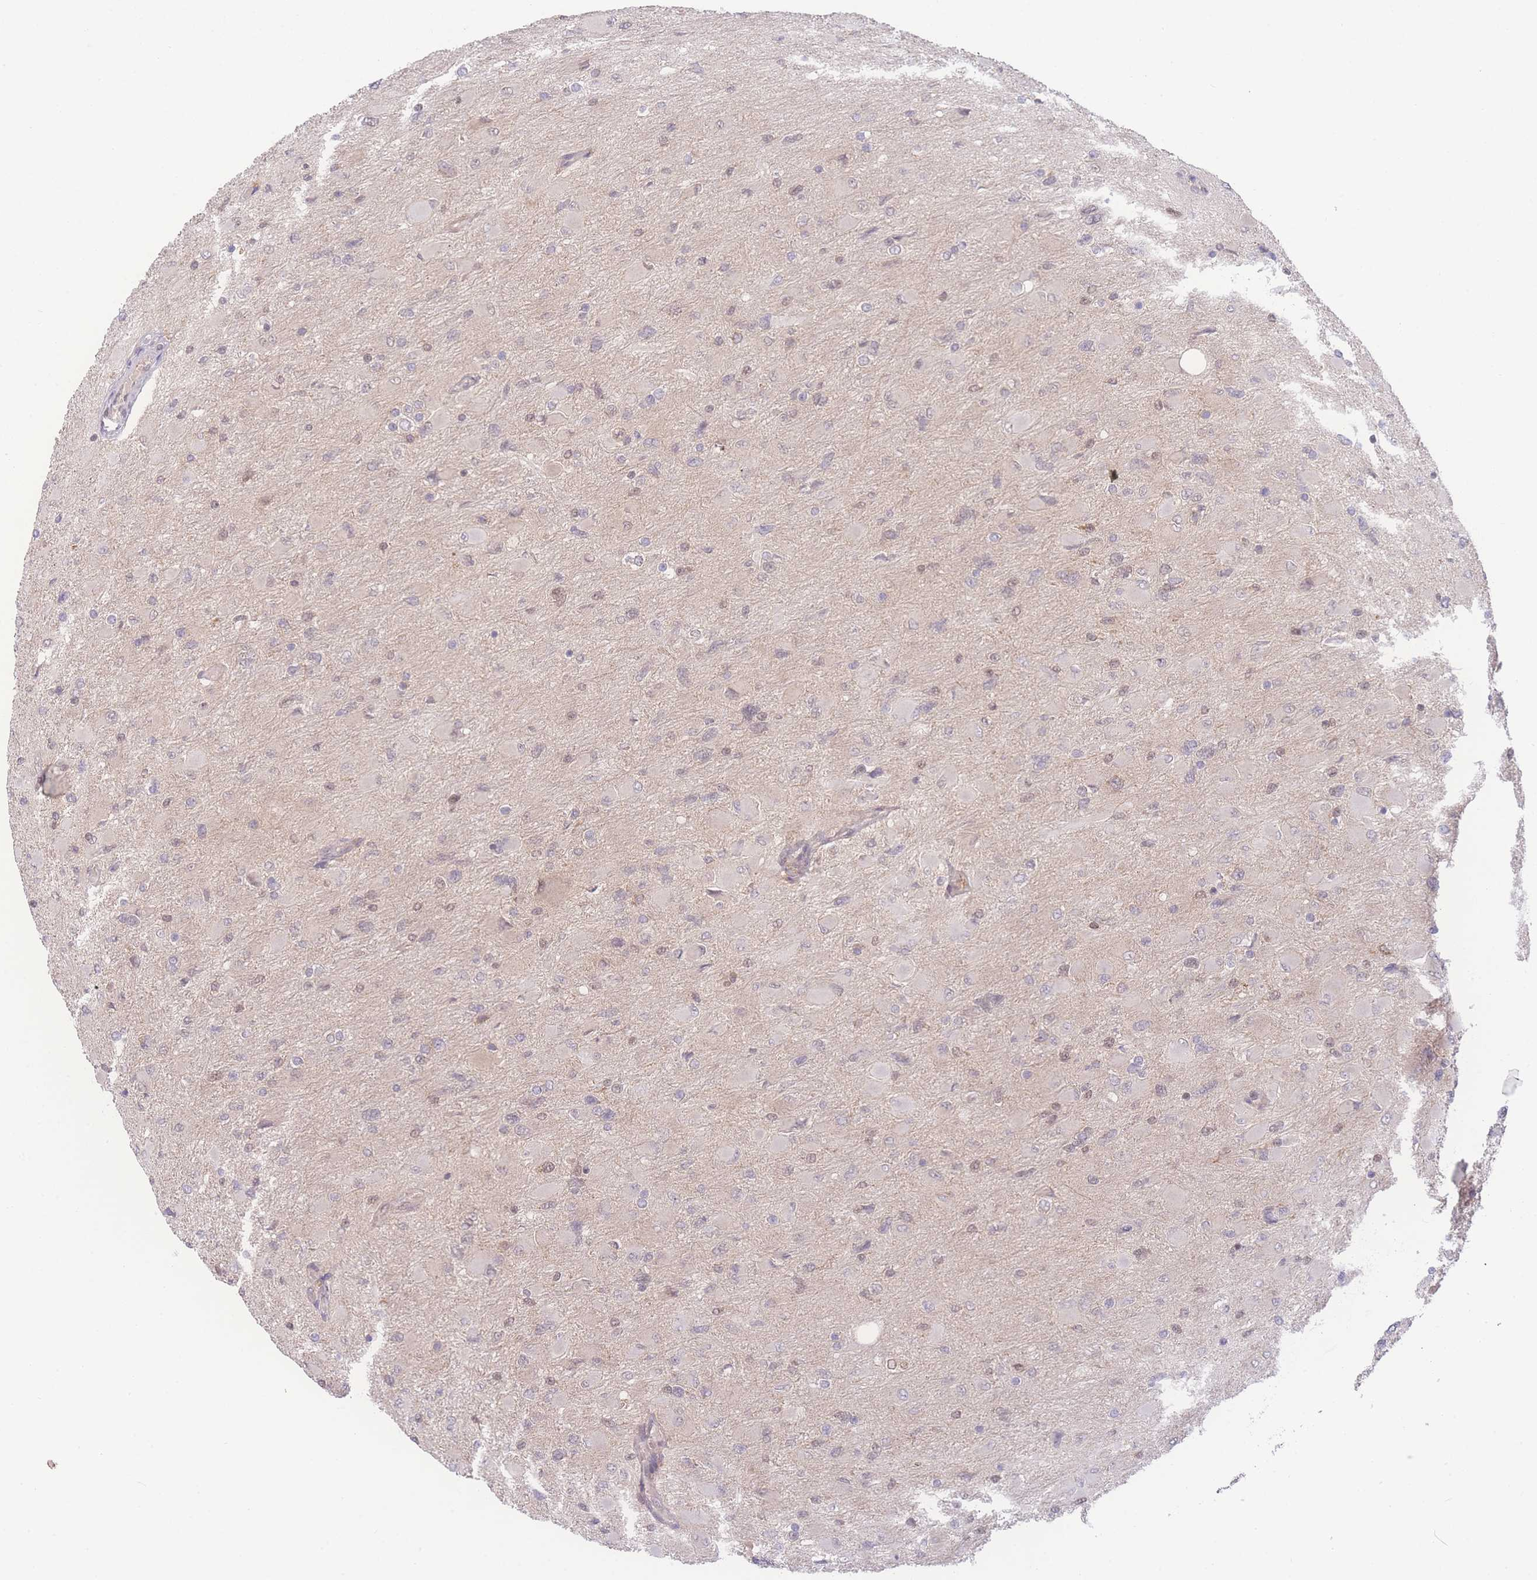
{"staining": {"intensity": "weak", "quantity": "<25%", "location": "nuclear"}, "tissue": "glioma", "cell_type": "Tumor cells", "image_type": "cancer", "snomed": [{"axis": "morphology", "description": "Glioma, malignant, High grade"}, {"axis": "topography", "description": "Cerebral cortex"}], "caption": "Tumor cells show no significant protein expression in malignant glioma (high-grade).", "gene": "RAVER1", "patient": {"sex": "female", "age": 36}}